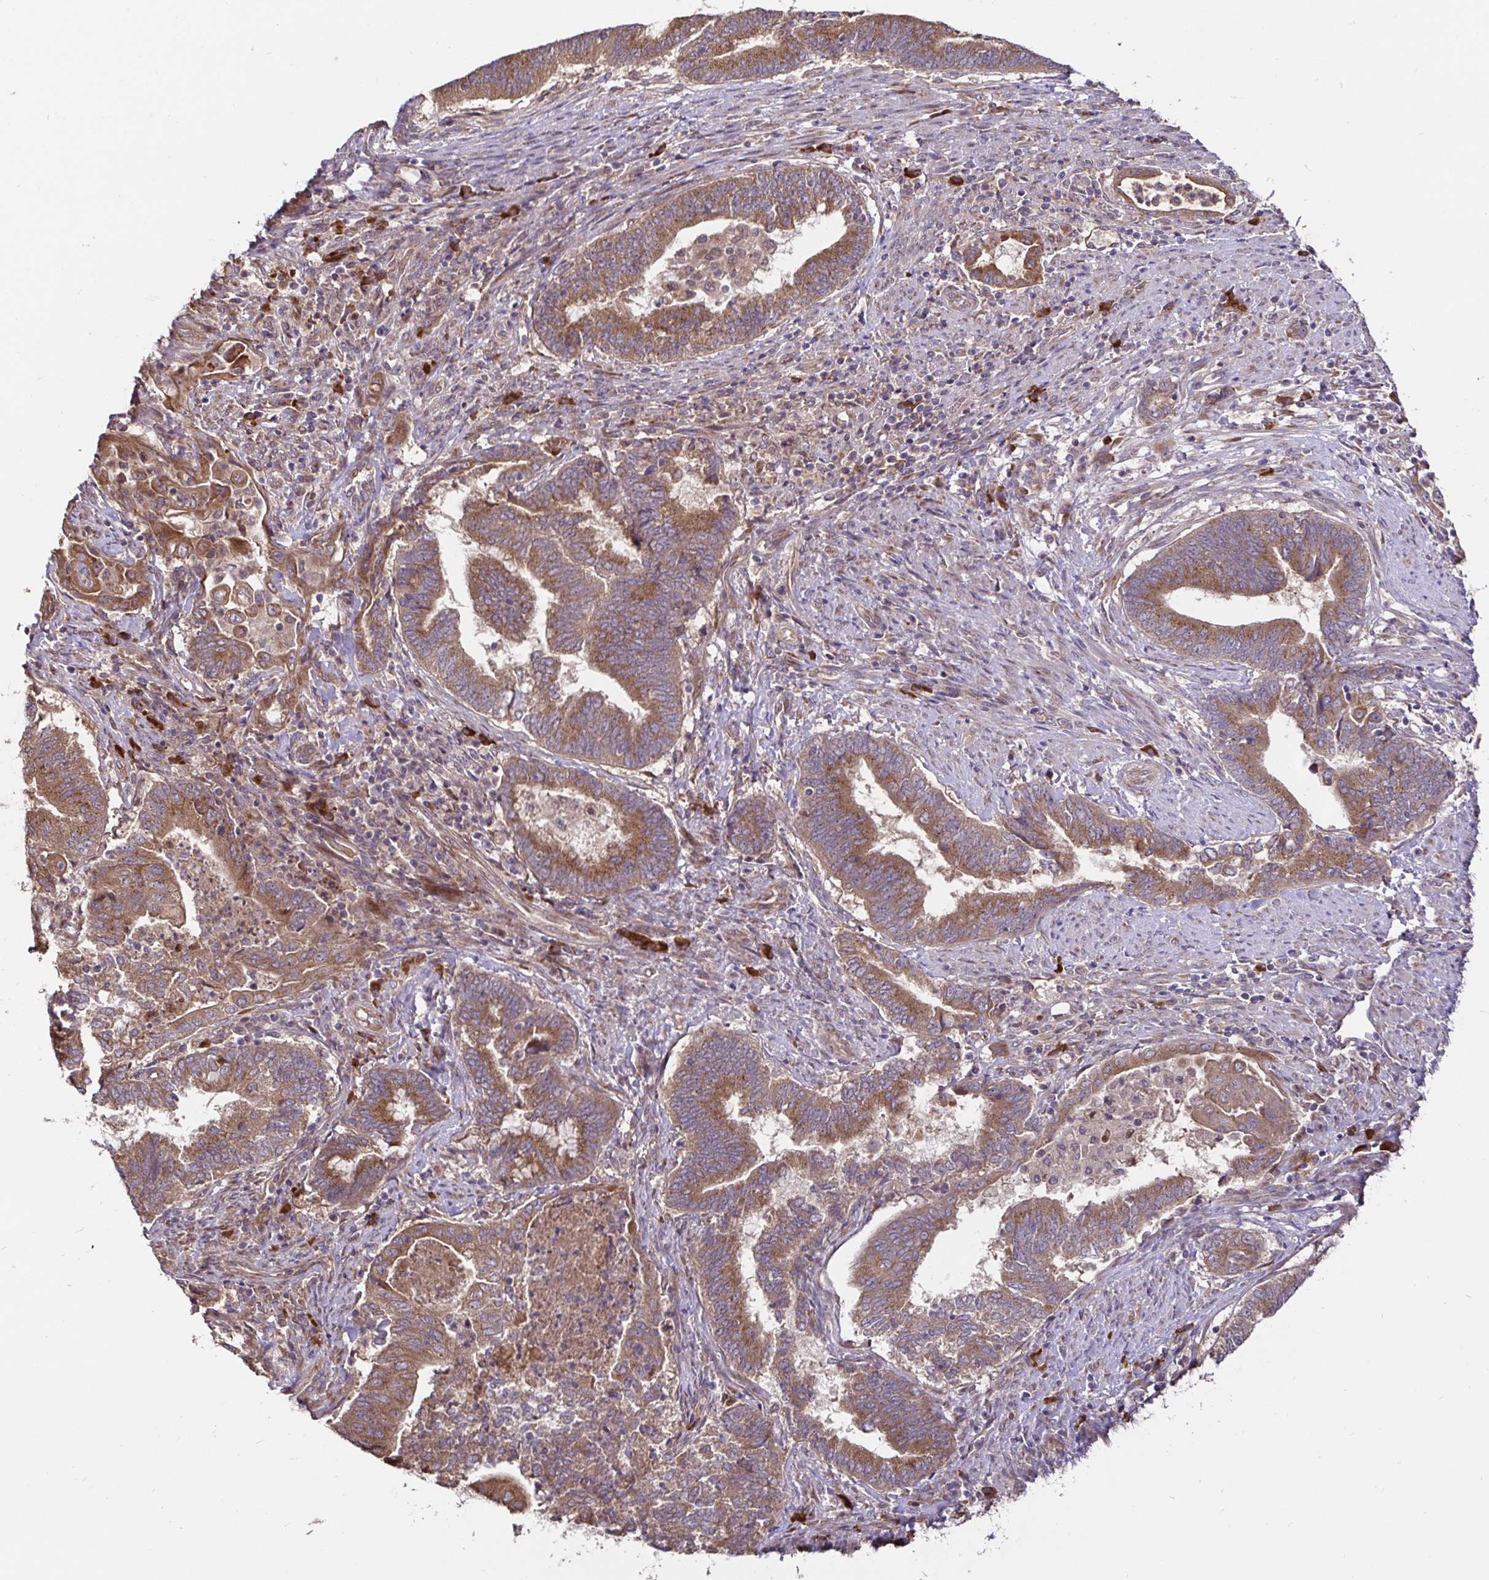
{"staining": {"intensity": "moderate", "quantity": ">75%", "location": "cytoplasmic/membranous"}, "tissue": "endometrial cancer", "cell_type": "Tumor cells", "image_type": "cancer", "snomed": [{"axis": "morphology", "description": "Adenocarcinoma, NOS"}, {"axis": "topography", "description": "Endometrium"}], "caption": "Immunohistochemical staining of endometrial cancer (adenocarcinoma) exhibits moderate cytoplasmic/membranous protein positivity in about >75% of tumor cells.", "gene": "ELP1", "patient": {"sex": "female", "age": 65}}